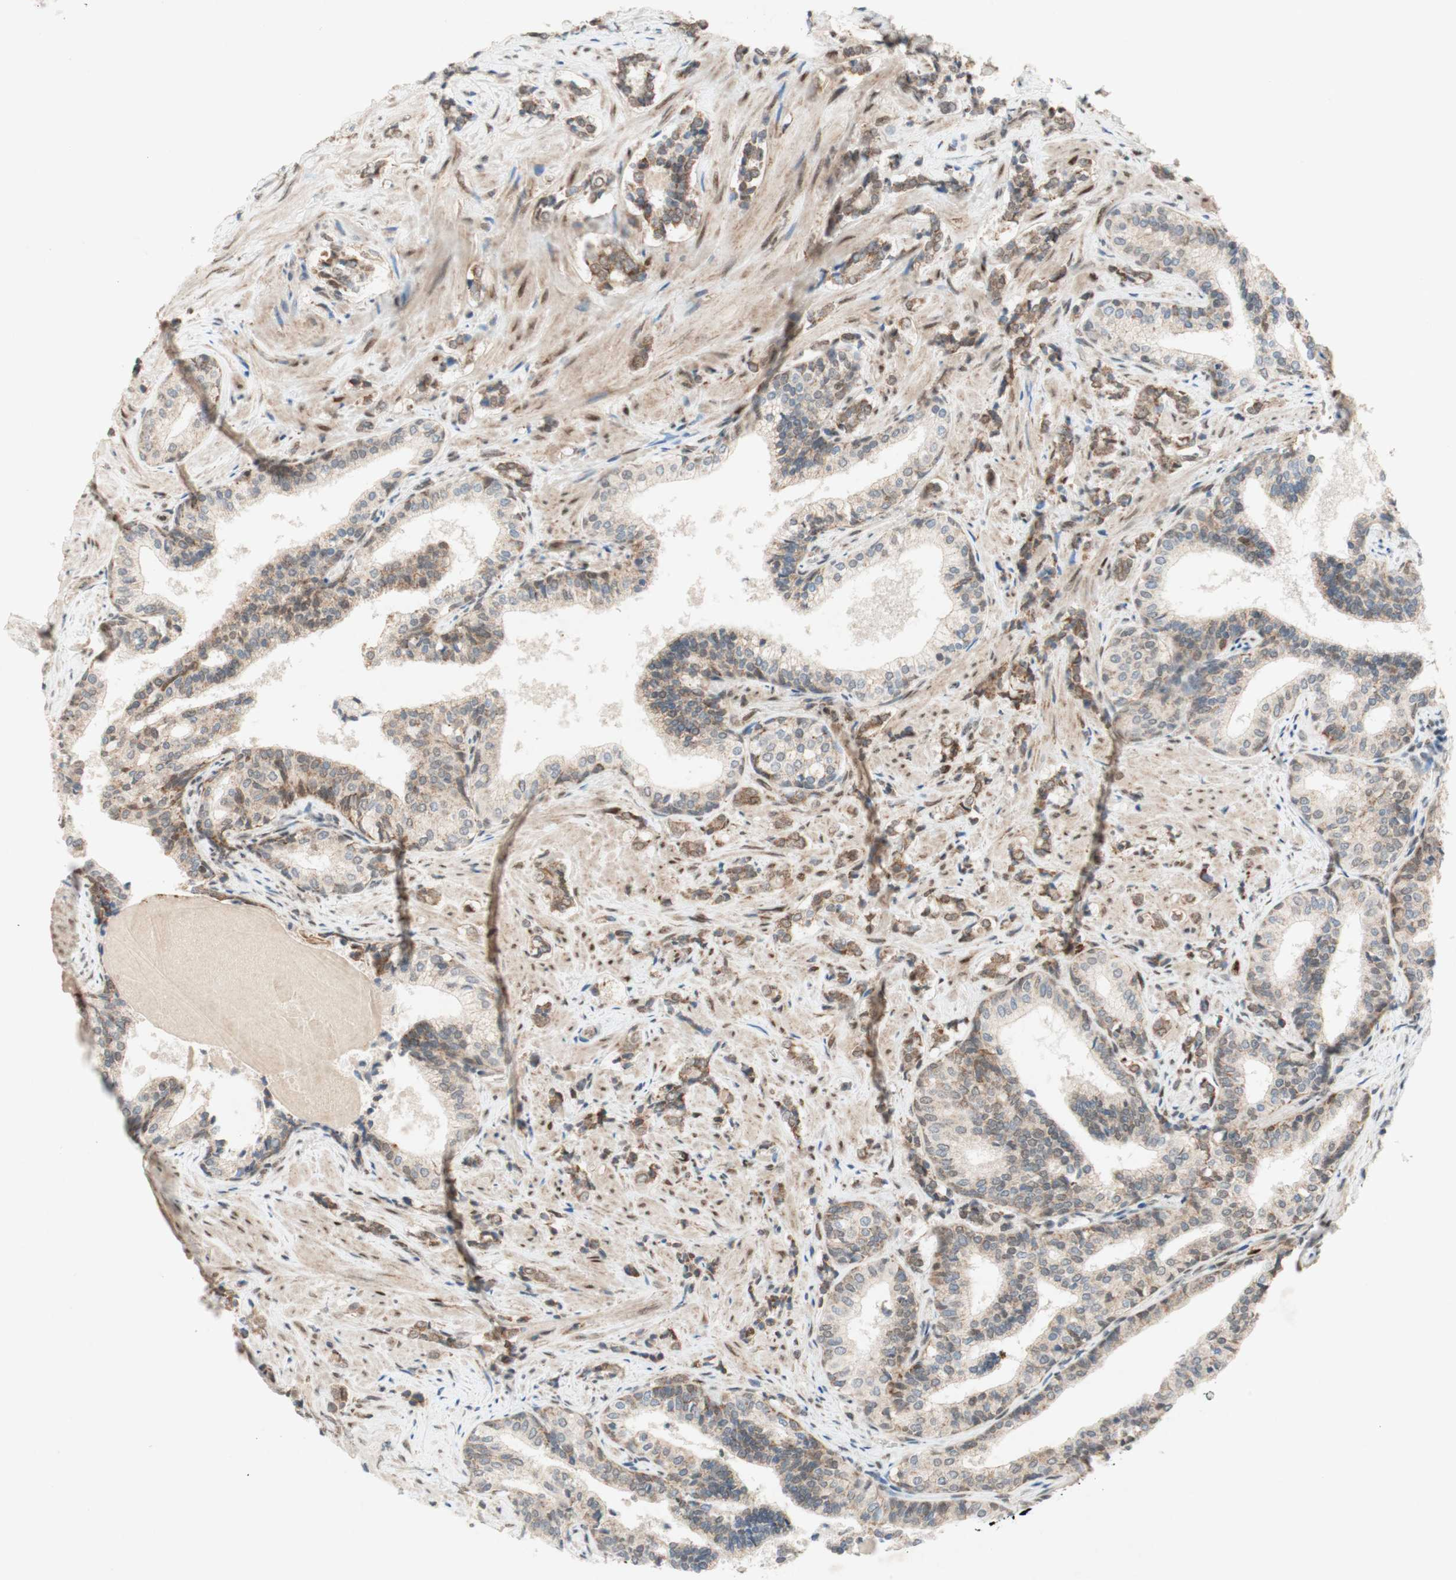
{"staining": {"intensity": "weak", "quantity": ">75%", "location": "cytoplasmic/membranous"}, "tissue": "prostate cancer", "cell_type": "Tumor cells", "image_type": "cancer", "snomed": [{"axis": "morphology", "description": "Adenocarcinoma, Low grade"}, {"axis": "topography", "description": "Prostate"}], "caption": "Prostate cancer was stained to show a protein in brown. There is low levels of weak cytoplasmic/membranous expression in approximately >75% of tumor cells.", "gene": "DNMT3A", "patient": {"sex": "male", "age": 60}}